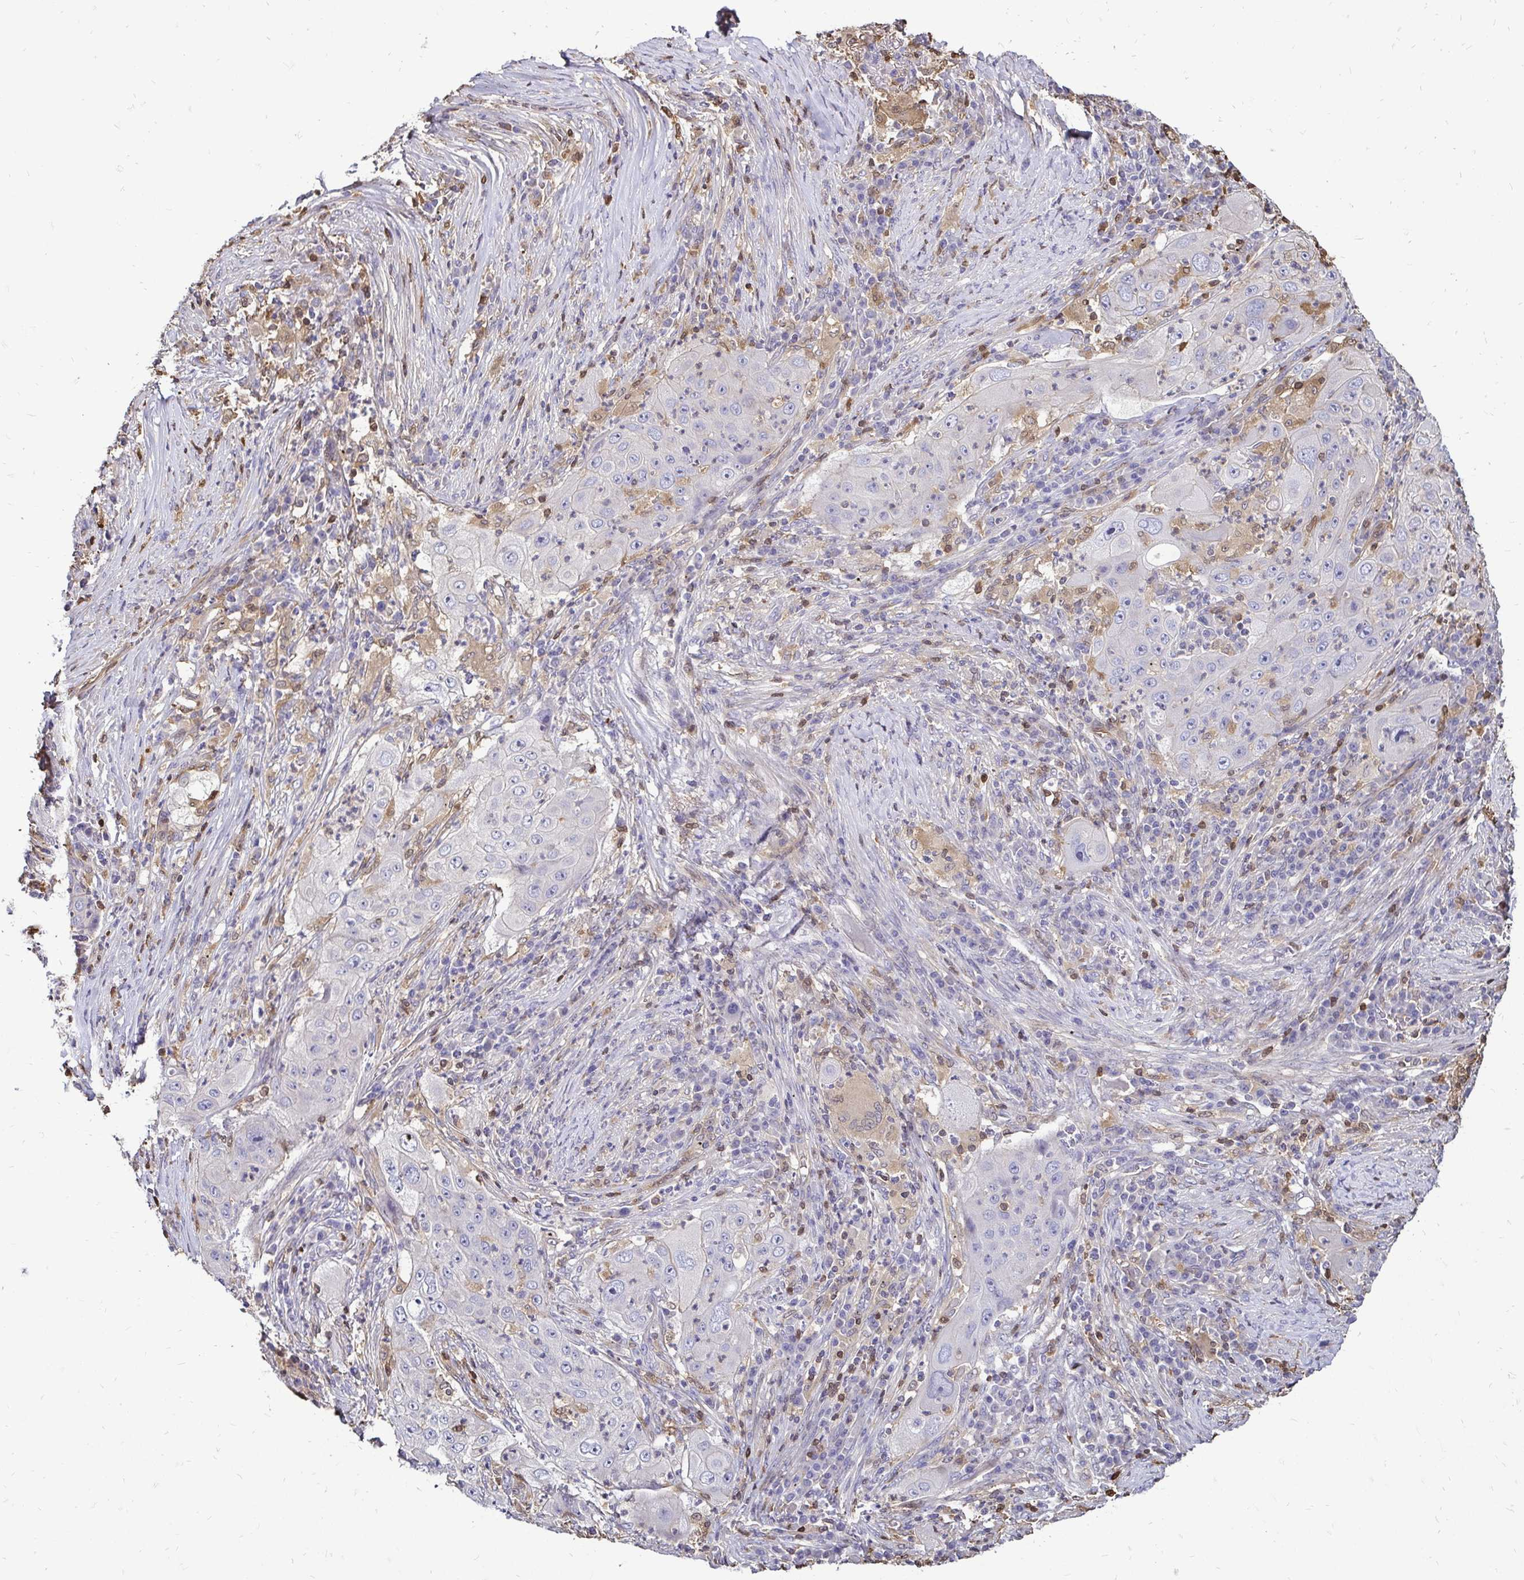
{"staining": {"intensity": "negative", "quantity": "none", "location": "none"}, "tissue": "lung cancer", "cell_type": "Tumor cells", "image_type": "cancer", "snomed": [{"axis": "morphology", "description": "Squamous cell carcinoma, NOS"}, {"axis": "topography", "description": "Lung"}], "caption": "DAB immunohistochemical staining of lung cancer displays no significant expression in tumor cells. The staining was performed using DAB (3,3'-diaminobenzidine) to visualize the protein expression in brown, while the nuclei were stained in blue with hematoxylin (Magnification: 20x).", "gene": "ZFP1", "patient": {"sex": "female", "age": 59}}